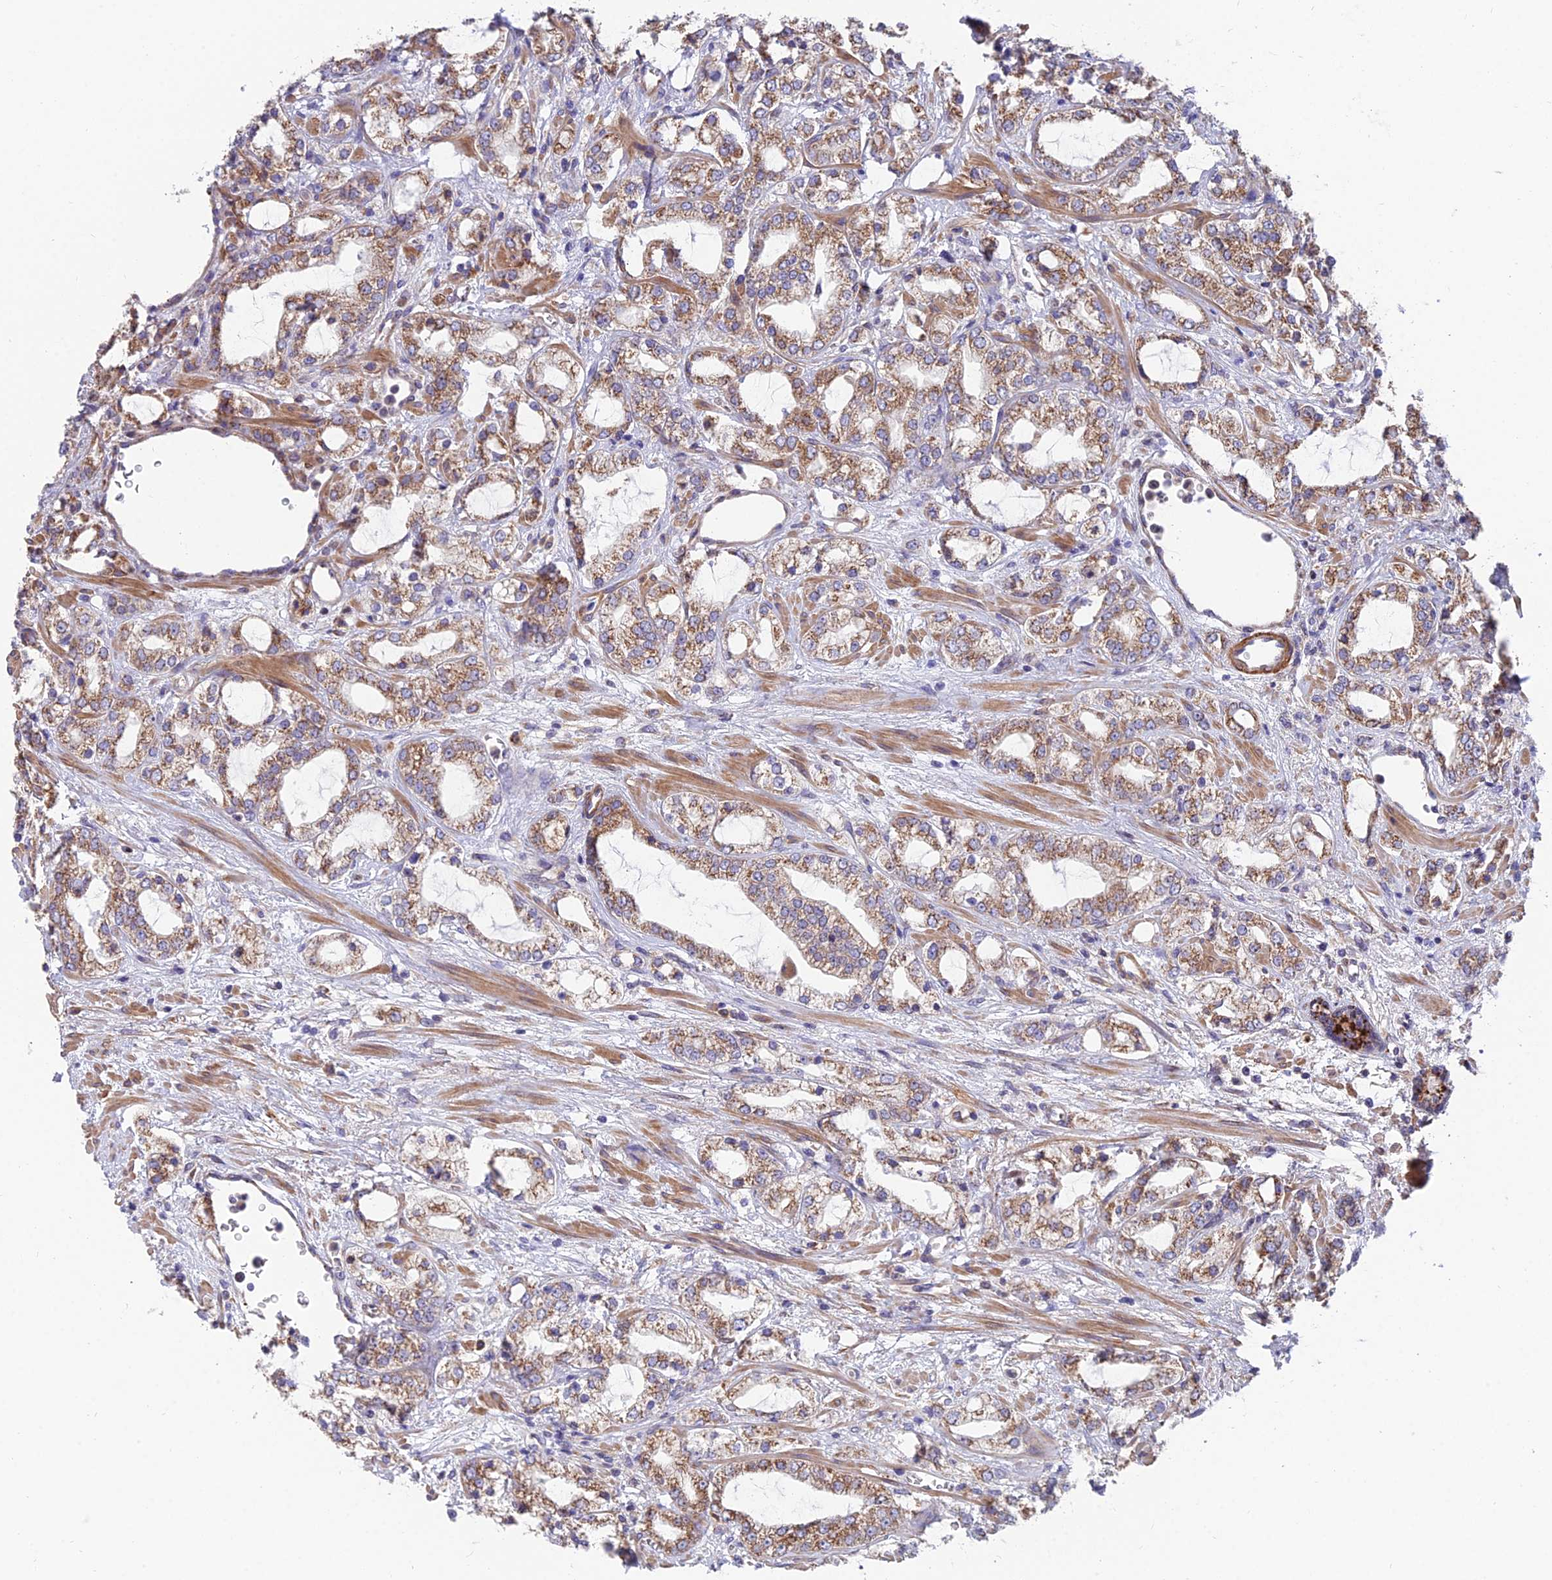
{"staining": {"intensity": "moderate", "quantity": ">75%", "location": "cytoplasmic/membranous"}, "tissue": "prostate cancer", "cell_type": "Tumor cells", "image_type": "cancer", "snomed": [{"axis": "morphology", "description": "Adenocarcinoma, High grade"}, {"axis": "topography", "description": "Prostate"}], "caption": "Immunohistochemistry staining of prostate cancer (adenocarcinoma (high-grade)), which displays medium levels of moderate cytoplasmic/membranous staining in about >75% of tumor cells indicating moderate cytoplasmic/membranous protein expression. The staining was performed using DAB (3,3'-diaminobenzidine) (brown) for protein detection and nuclei were counterstained in hematoxylin (blue).", "gene": "TBC1D20", "patient": {"sex": "male", "age": 64}}